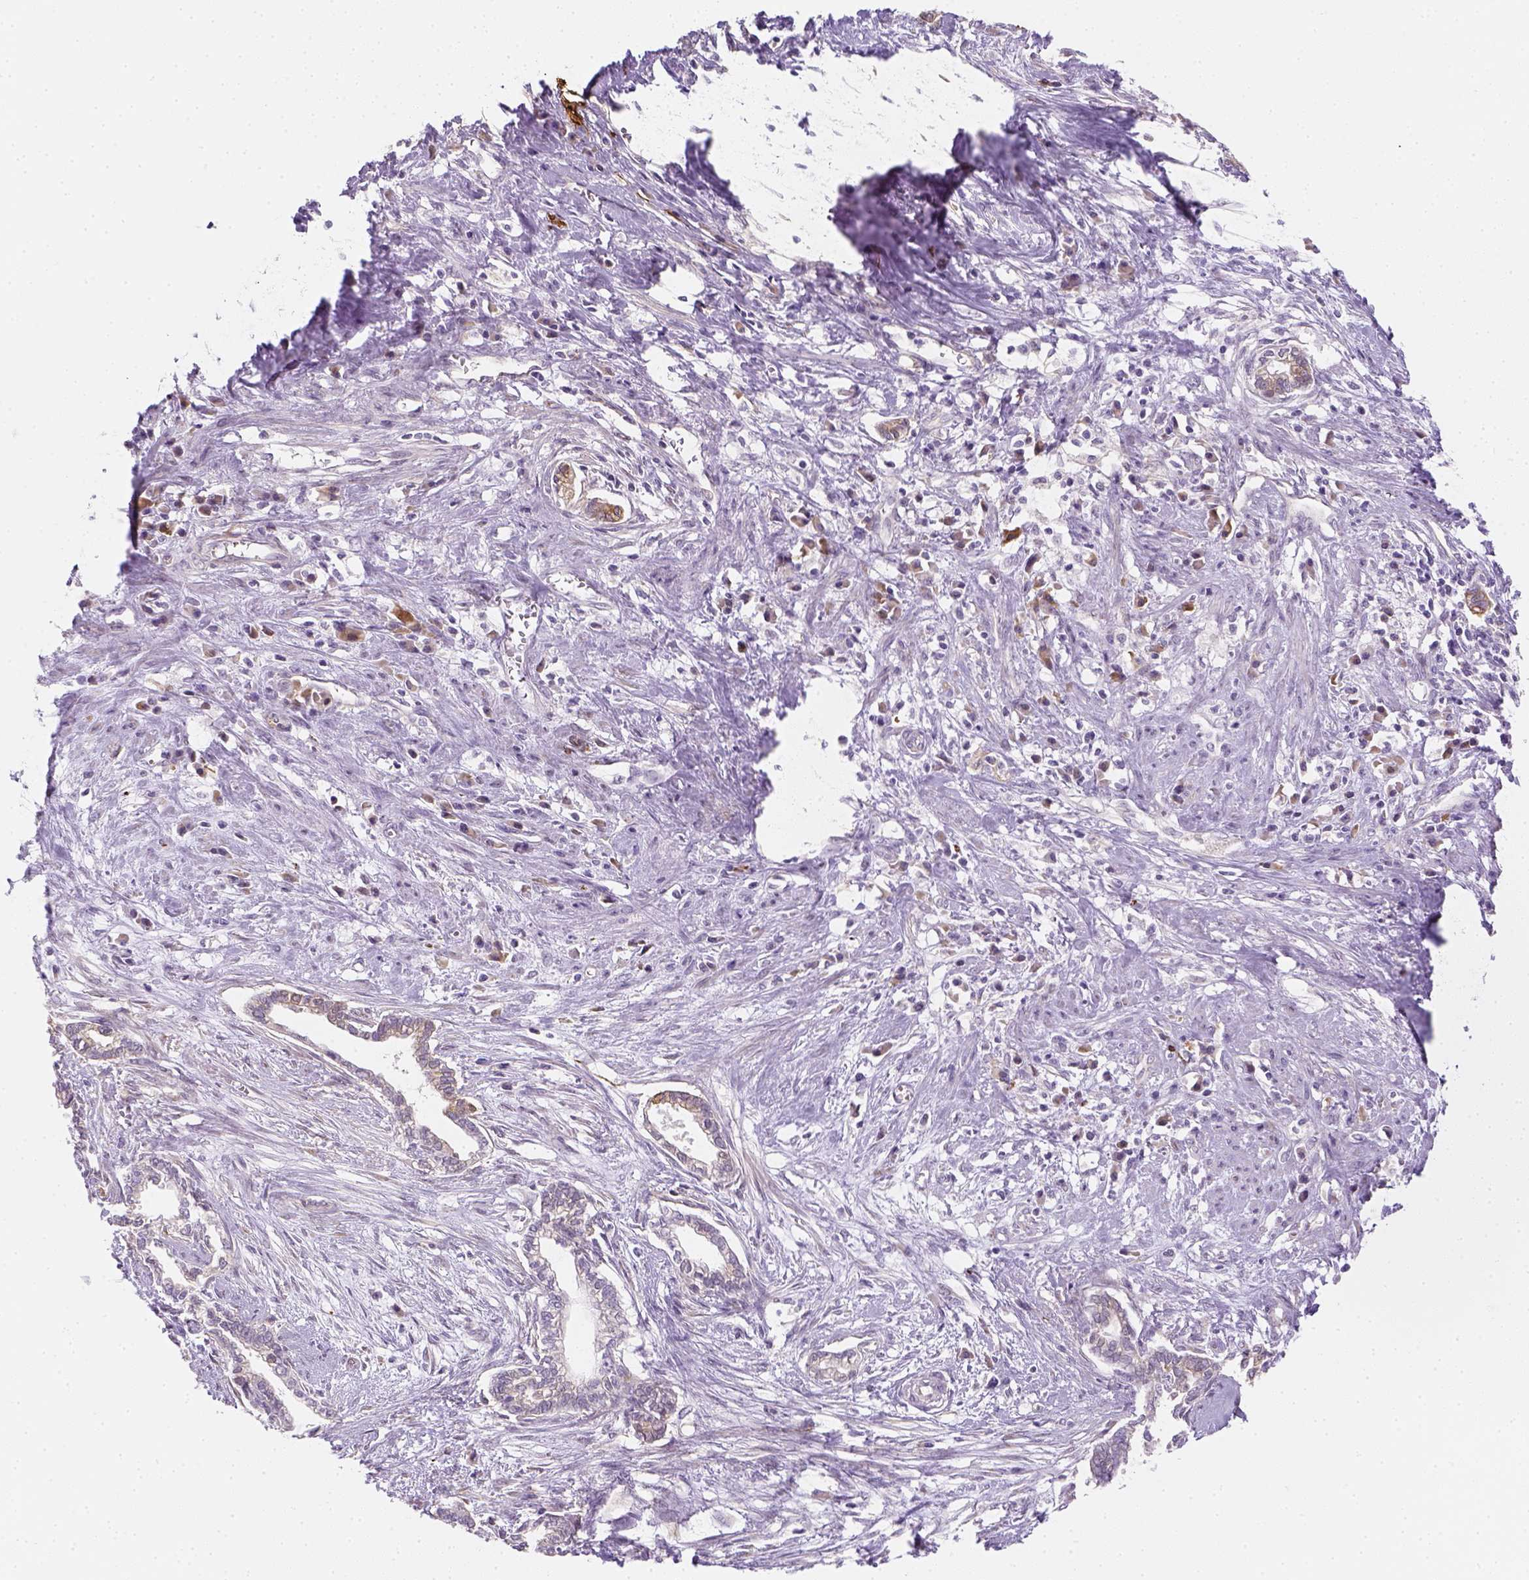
{"staining": {"intensity": "weak", "quantity": "25%-75%", "location": "cytoplasmic/membranous"}, "tissue": "cervical cancer", "cell_type": "Tumor cells", "image_type": "cancer", "snomed": [{"axis": "morphology", "description": "Adenocarcinoma, NOS"}, {"axis": "topography", "description": "Cervix"}], "caption": "DAB (3,3'-diaminobenzidine) immunohistochemical staining of adenocarcinoma (cervical) reveals weak cytoplasmic/membranous protein positivity in about 25%-75% of tumor cells.", "gene": "CACNB1", "patient": {"sex": "female", "age": 62}}